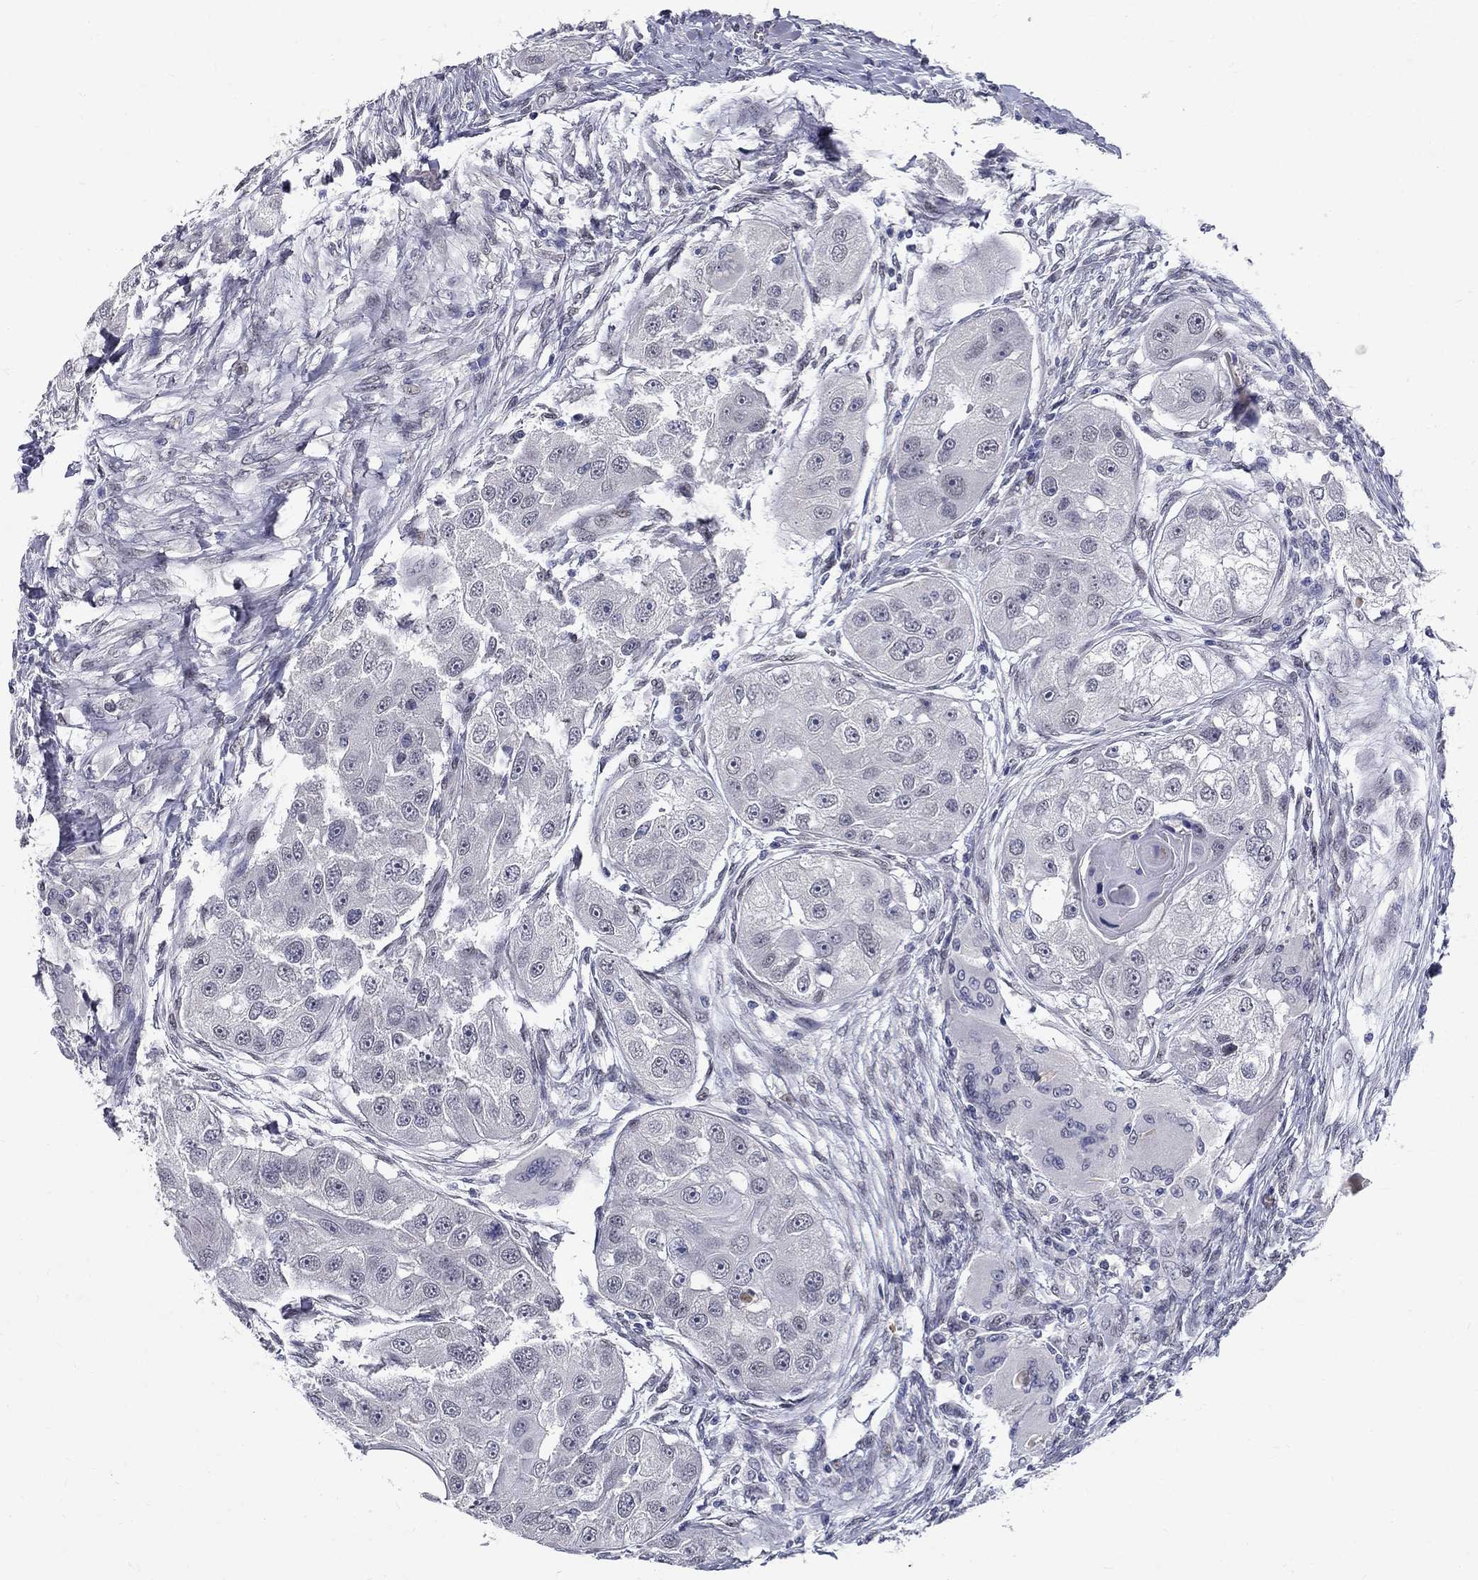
{"staining": {"intensity": "negative", "quantity": "none", "location": "none"}, "tissue": "head and neck cancer", "cell_type": "Tumor cells", "image_type": "cancer", "snomed": [{"axis": "morphology", "description": "Squamous cell carcinoma, NOS"}, {"axis": "topography", "description": "Head-Neck"}], "caption": "This micrograph is of squamous cell carcinoma (head and neck) stained with immunohistochemistry (IHC) to label a protein in brown with the nuclei are counter-stained blue. There is no positivity in tumor cells.", "gene": "RBFOX1", "patient": {"sex": "male", "age": 51}}